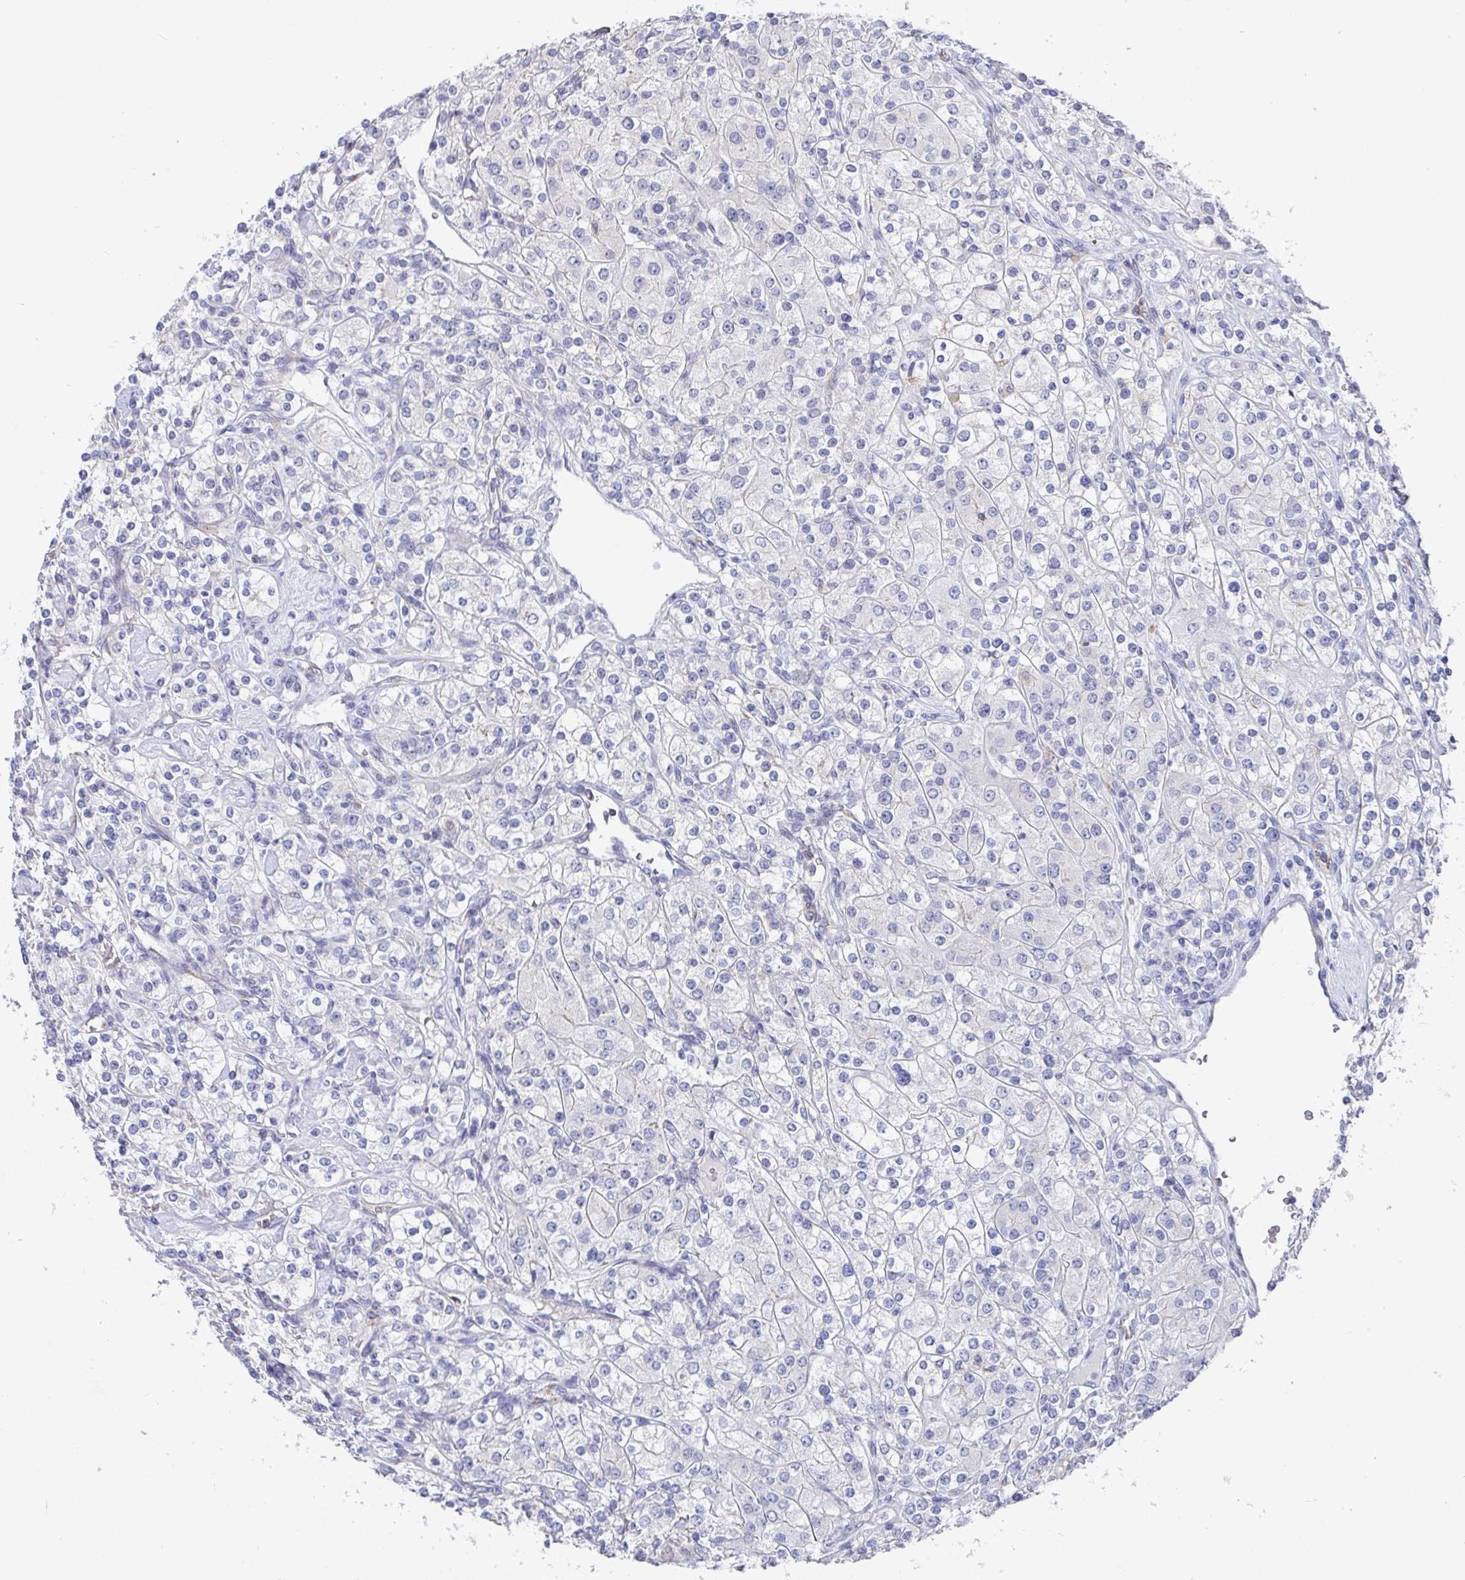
{"staining": {"intensity": "negative", "quantity": "none", "location": "none"}, "tissue": "renal cancer", "cell_type": "Tumor cells", "image_type": "cancer", "snomed": [{"axis": "morphology", "description": "Adenocarcinoma, NOS"}, {"axis": "topography", "description": "Kidney"}], "caption": "A photomicrograph of human renal cancer is negative for staining in tumor cells.", "gene": "TAS2R39", "patient": {"sex": "male", "age": 77}}